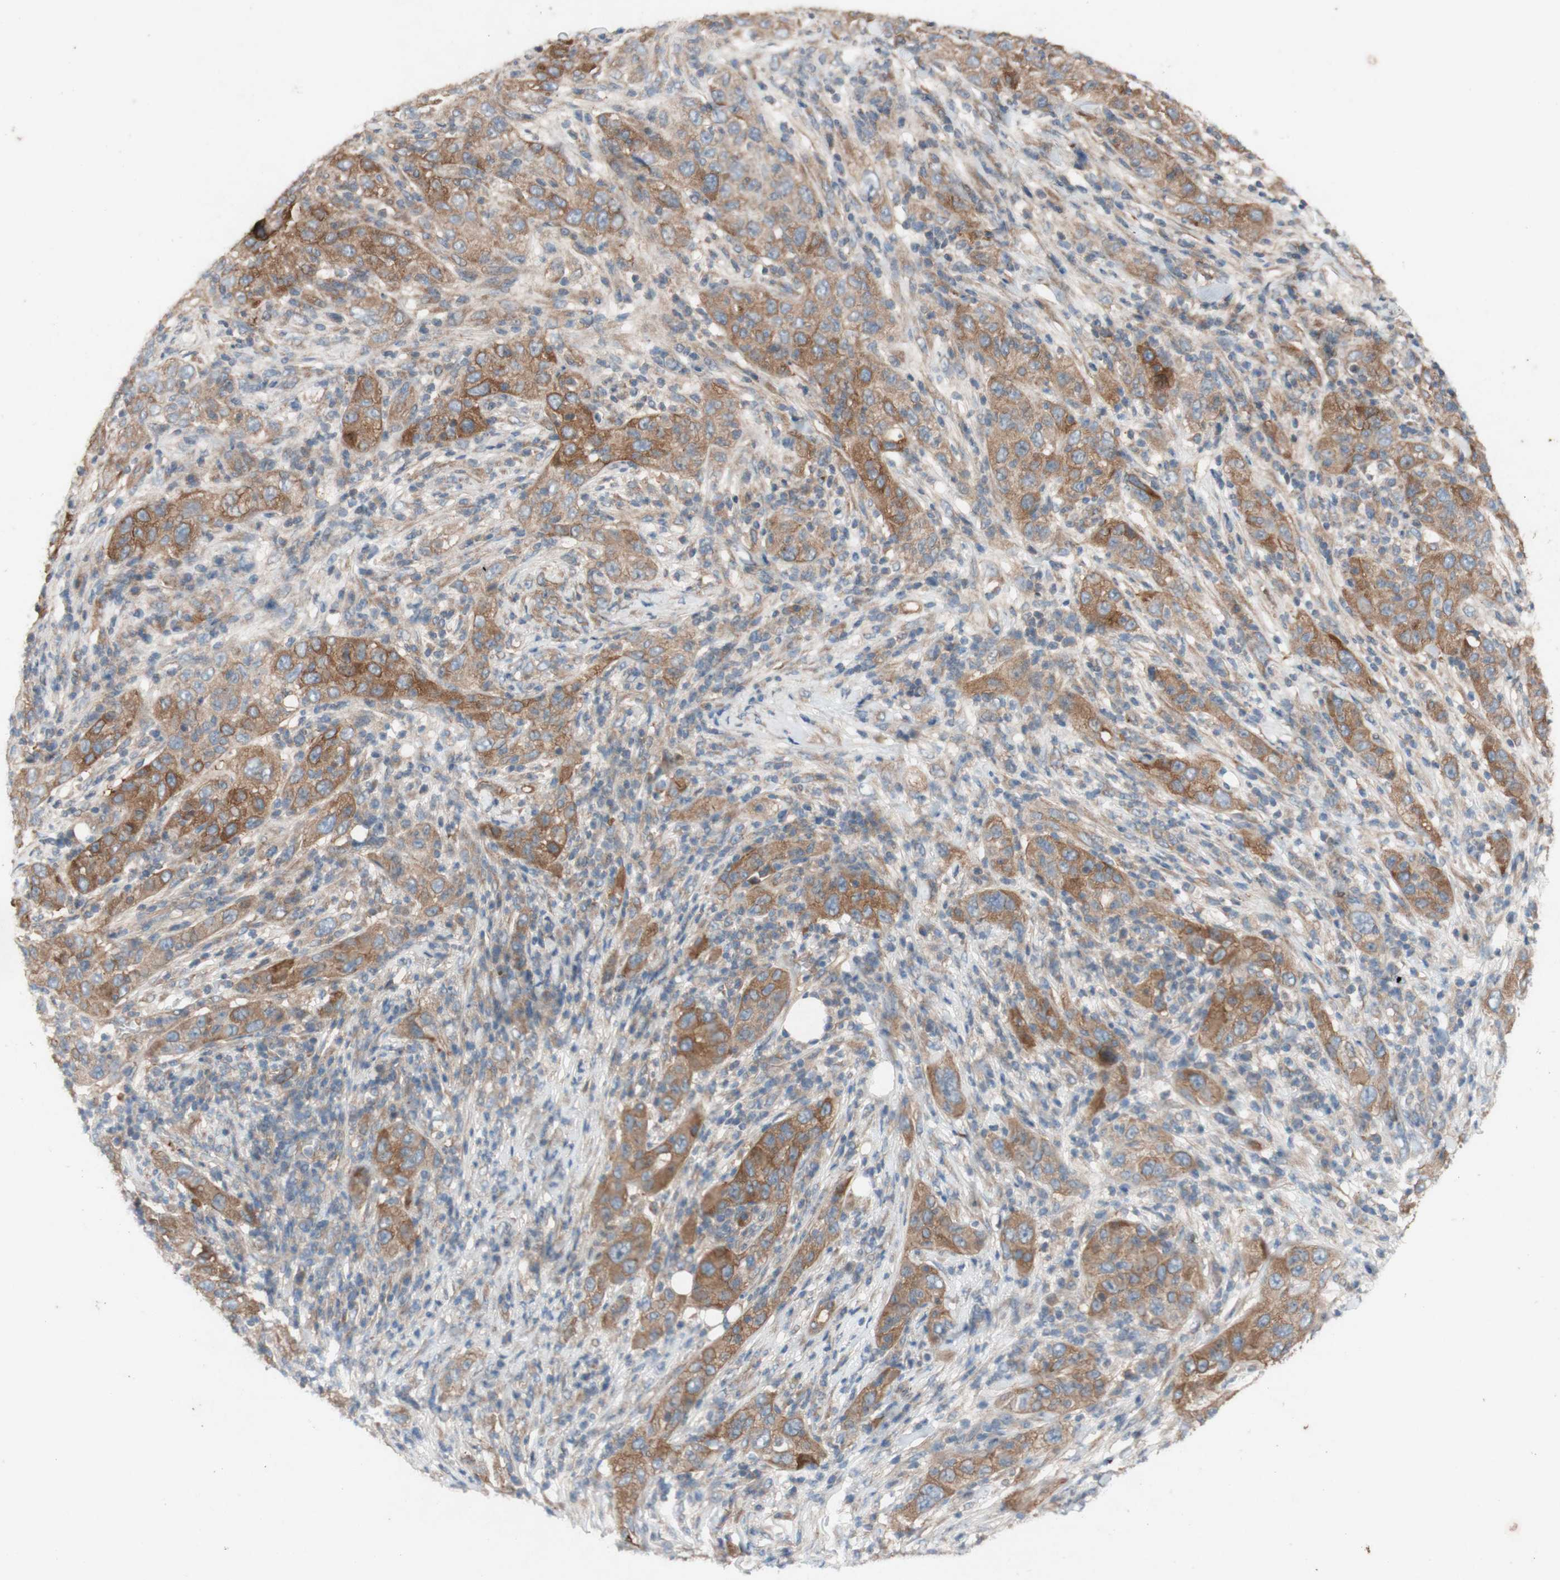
{"staining": {"intensity": "moderate", "quantity": ">75%", "location": "cytoplasmic/membranous"}, "tissue": "skin cancer", "cell_type": "Tumor cells", "image_type": "cancer", "snomed": [{"axis": "morphology", "description": "Squamous cell carcinoma, NOS"}, {"axis": "topography", "description": "Skin"}], "caption": "Human squamous cell carcinoma (skin) stained with a protein marker reveals moderate staining in tumor cells.", "gene": "TST", "patient": {"sex": "female", "age": 88}}